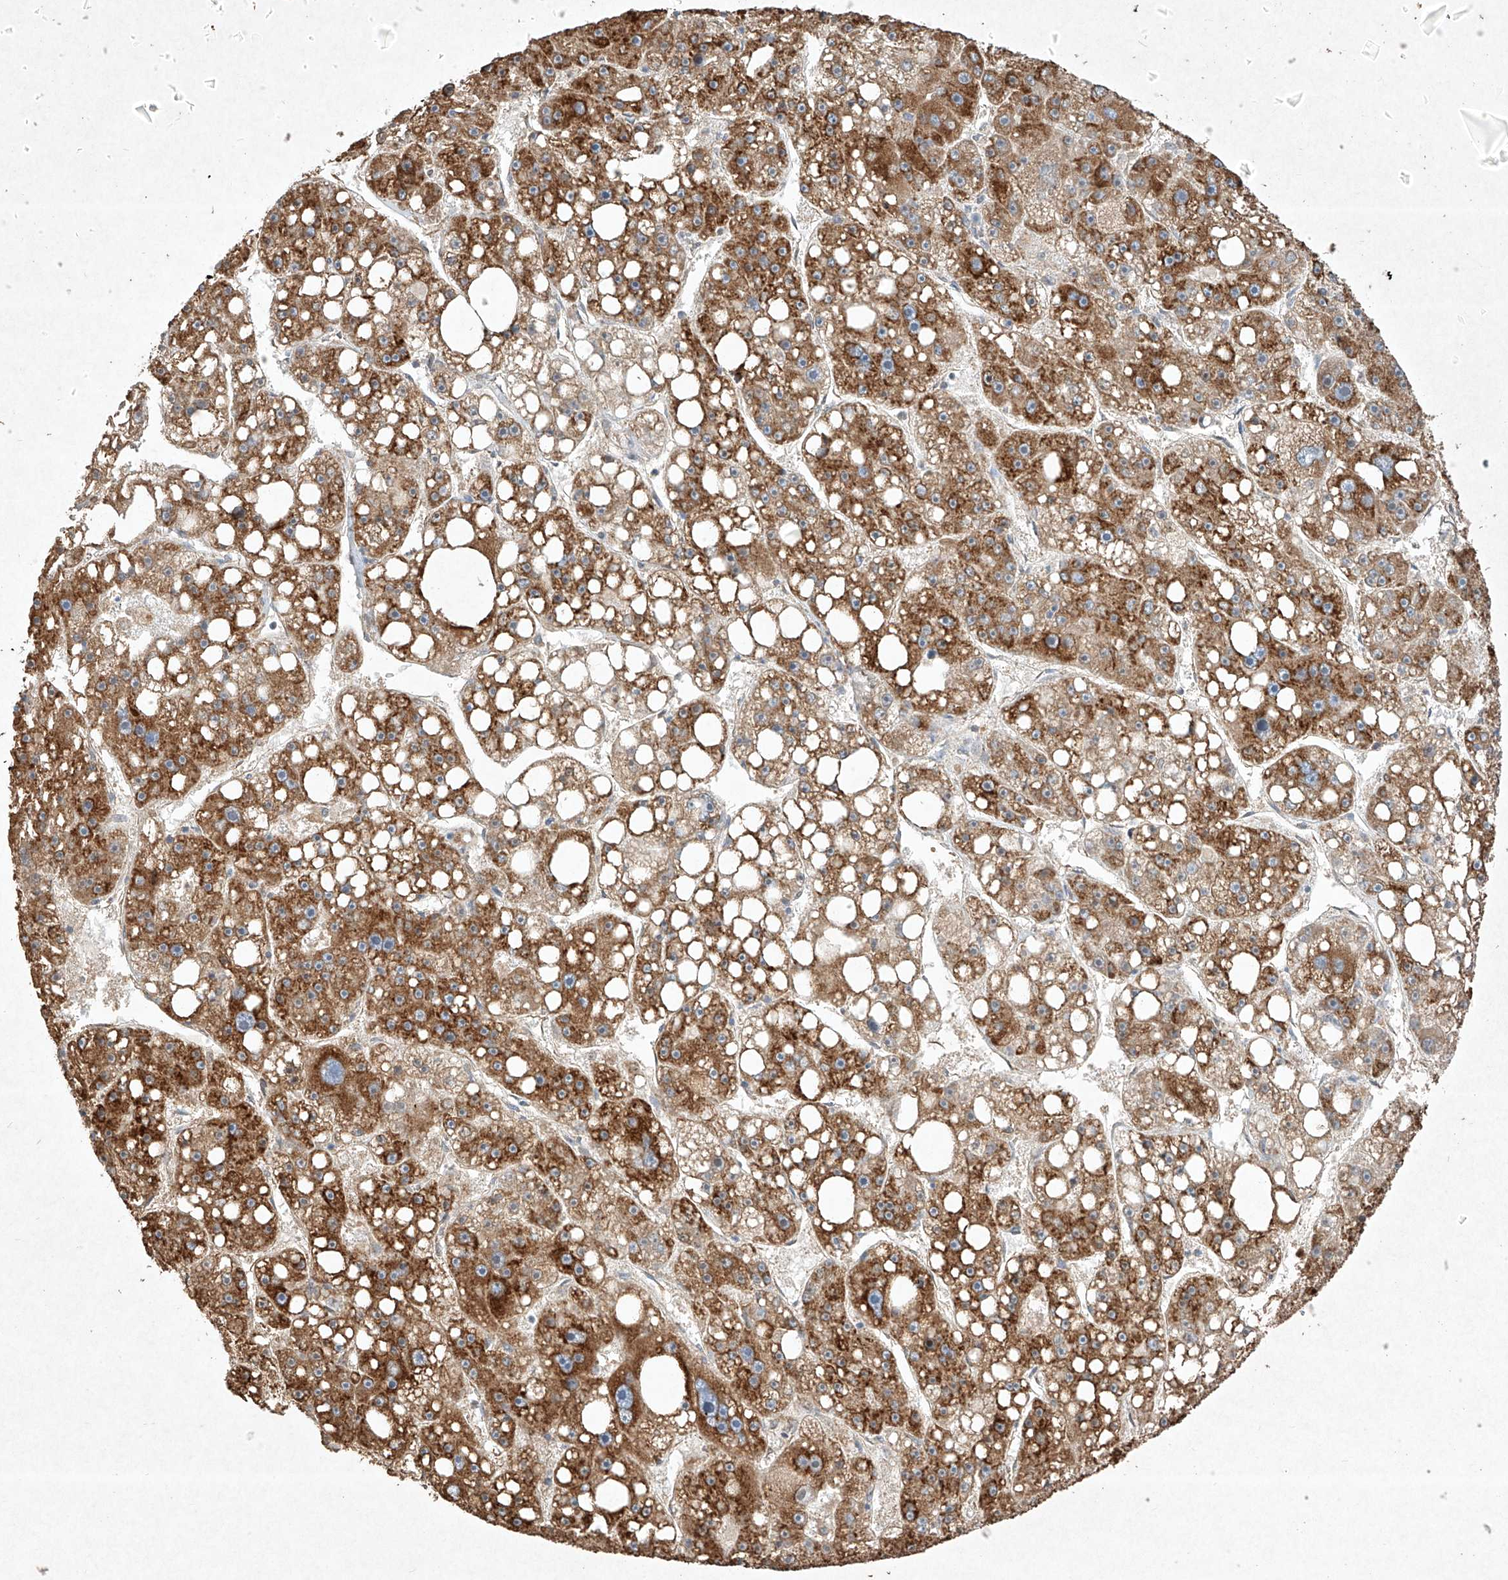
{"staining": {"intensity": "strong", "quantity": ">75%", "location": "cytoplasmic/membranous"}, "tissue": "liver cancer", "cell_type": "Tumor cells", "image_type": "cancer", "snomed": [{"axis": "morphology", "description": "Carcinoma, Hepatocellular, NOS"}, {"axis": "topography", "description": "Liver"}], "caption": "Liver hepatocellular carcinoma tissue shows strong cytoplasmic/membranous positivity in approximately >75% of tumor cells", "gene": "SEMA3B", "patient": {"sex": "female", "age": 61}}